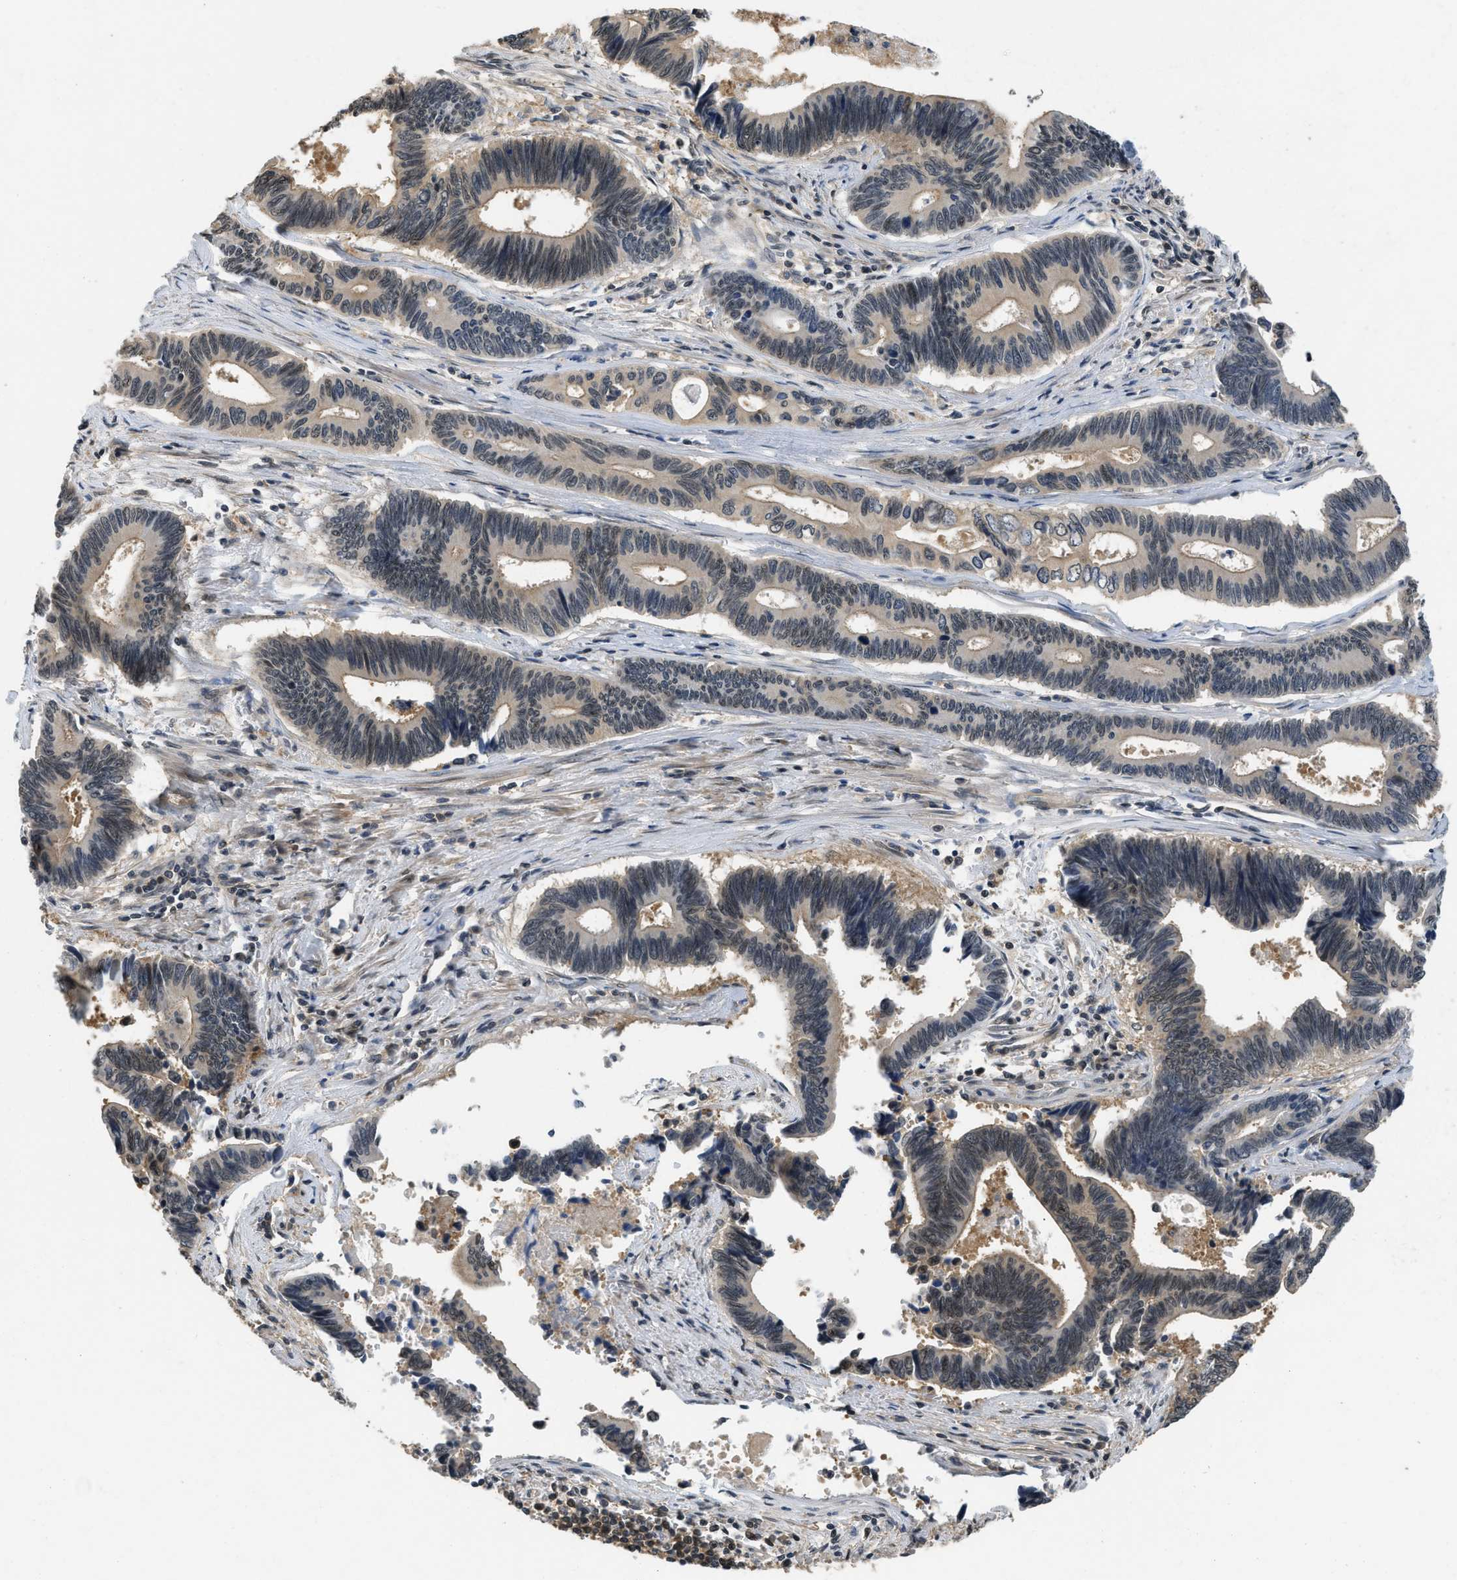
{"staining": {"intensity": "weak", "quantity": "<25%", "location": "cytoplasmic/membranous"}, "tissue": "pancreatic cancer", "cell_type": "Tumor cells", "image_type": "cancer", "snomed": [{"axis": "morphology", "description": "Adenocarcinoma, NOS"}, {"axis": "topography", "description": "Pancreas"}], "caption": "The immunohistochemistry histopathology image has no significant positivity in tumor cells of adenocarcinoma (pancreatic) tissue.", "gene": "TES", "patient": {"sex": "female", "age": 70}}